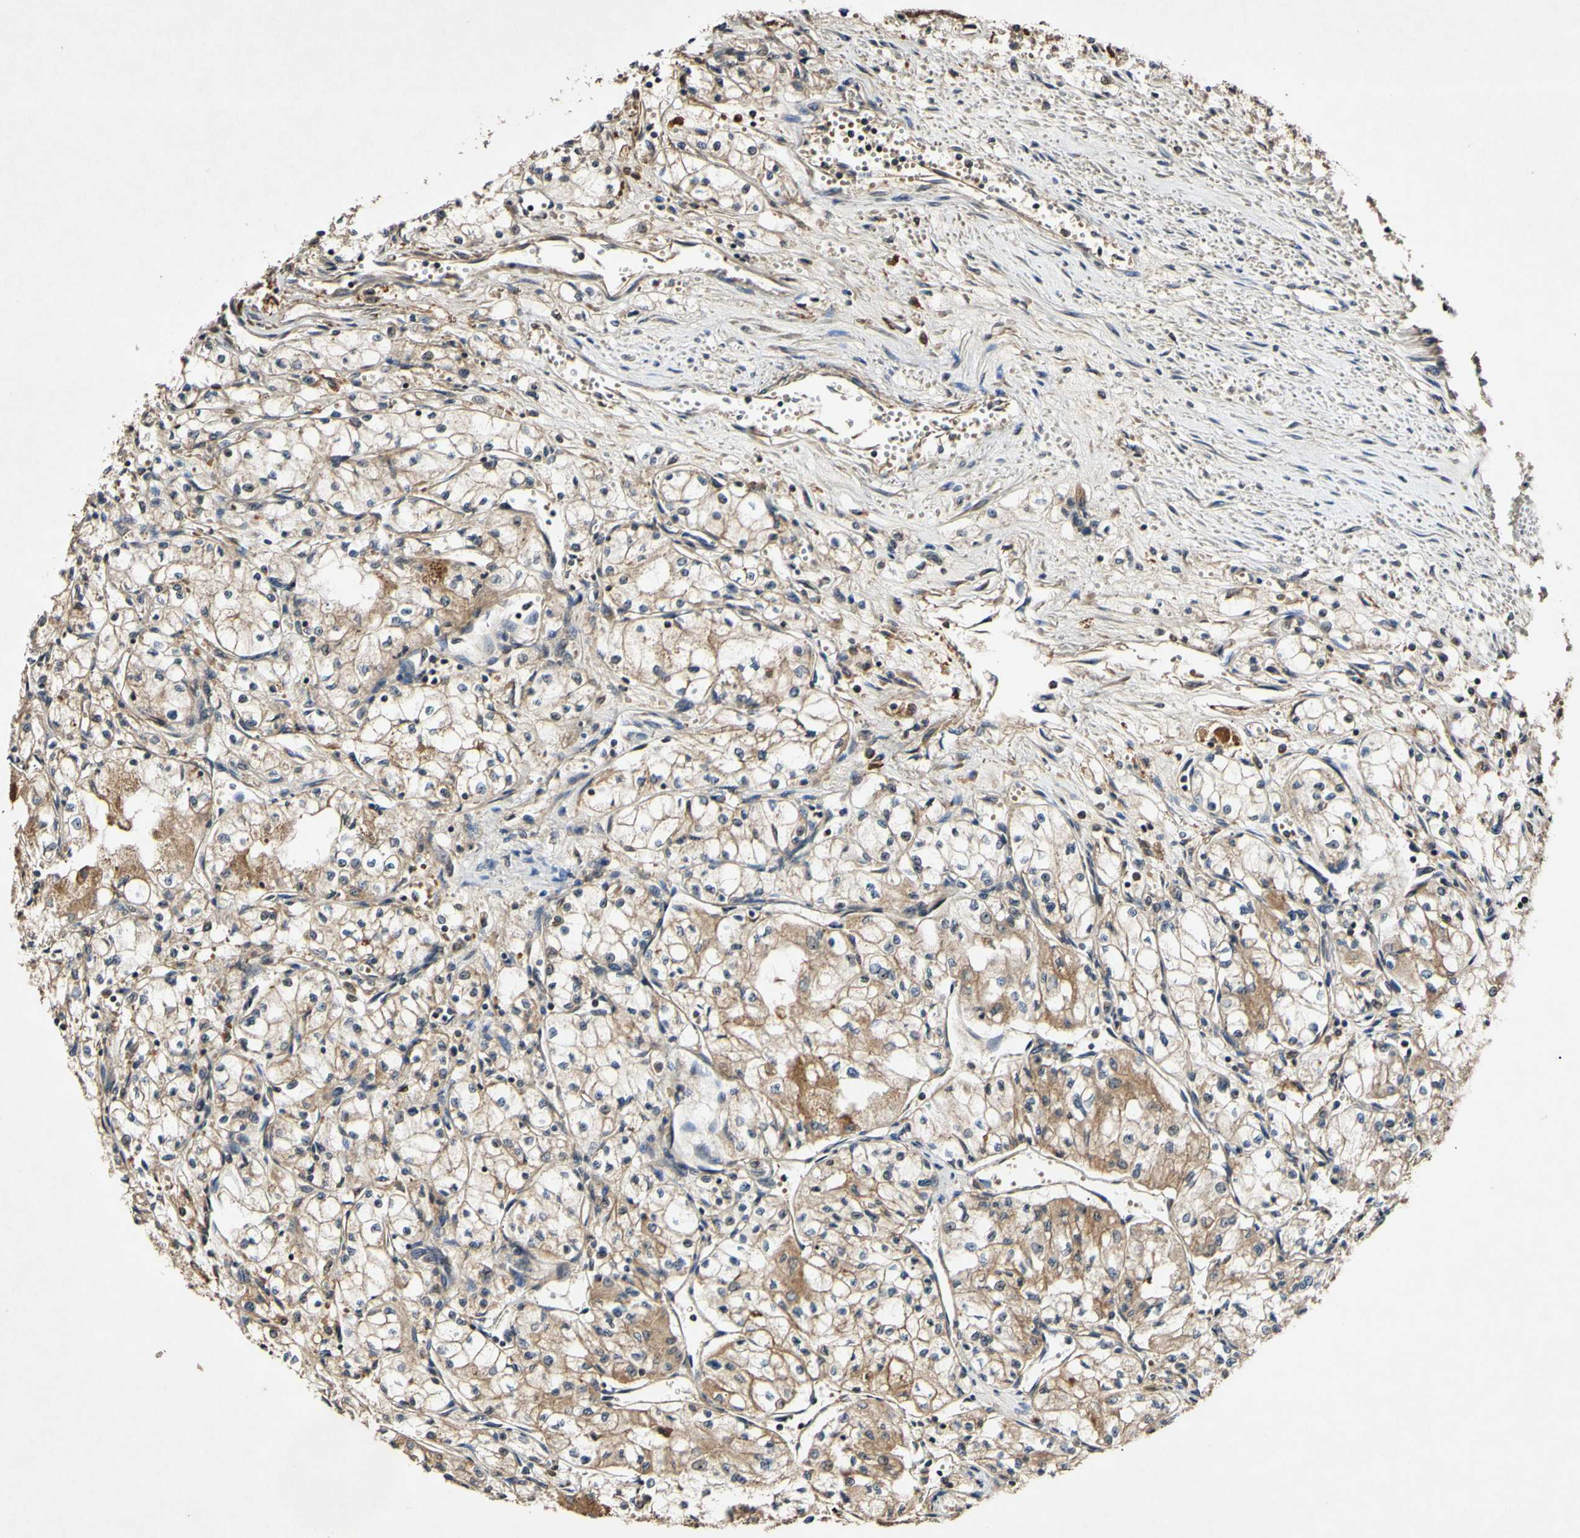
{"staining": {"intensity": "moderate", "quantity": "25%-75%", "location": "cytoplasmic/membranous"}, "tissue": "renal cancer", "cell_type": "Tumor cells", "image_type": "cancer", "snomed": [{"axis": "morphology", "description": "Normal tissue, NOS"}, {"axis": "morphology", "description": "Adenocarcinoma, NOS"}, {"axis": "topography", "description": "Kidney"}], "caption": "Tumor cells reveal moderate cytoplasmic/membranous positivity in approximately 25%-75% of cells in renal cancer.", "gene": "PLAT", "patient": {"sex": "male", "age": 59}}